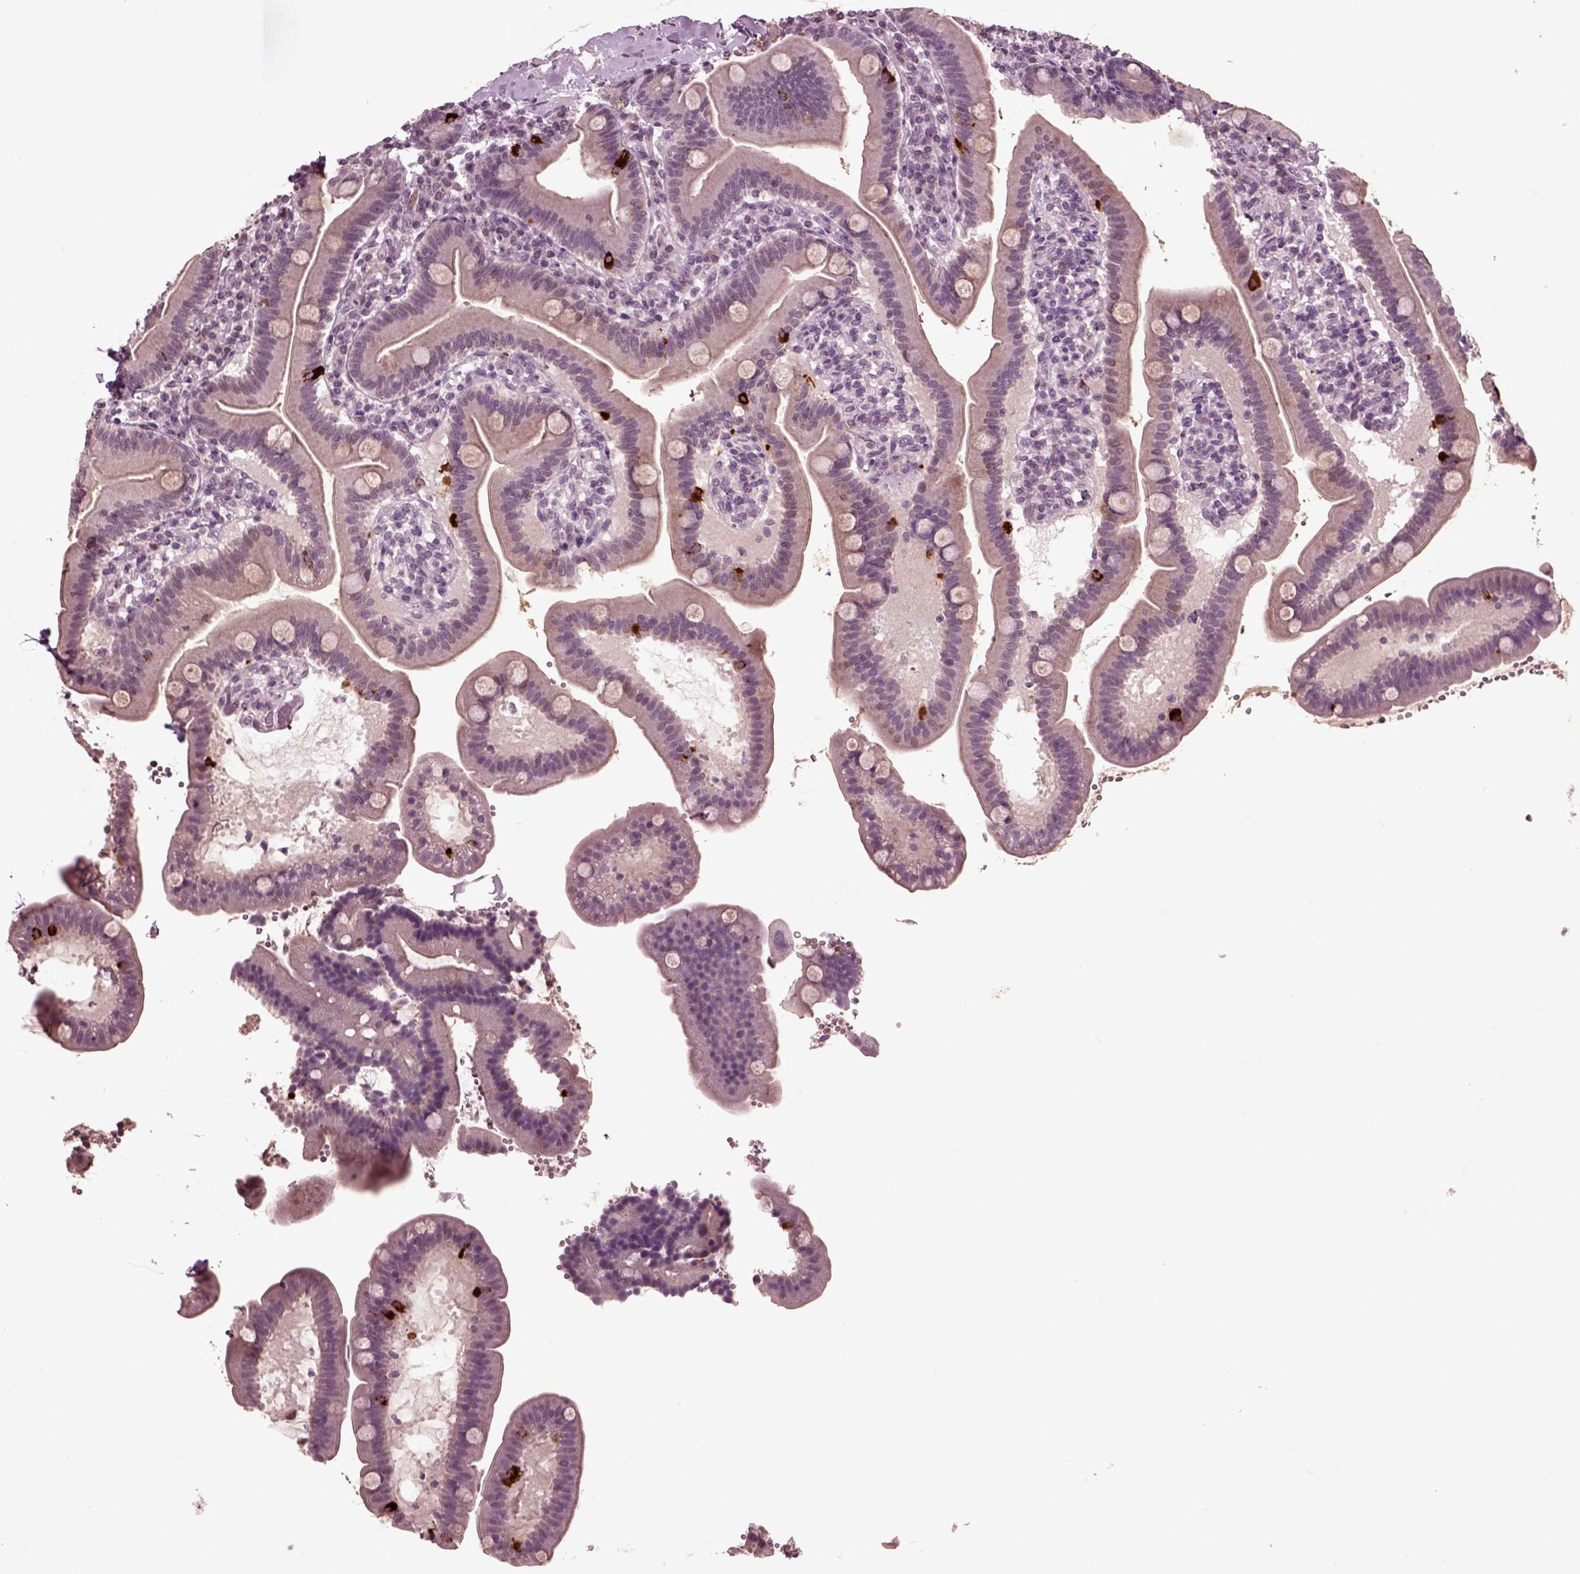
{"staining": {"intensity": "strong", "quantity": "<25%", "location": "cytoplasmic/membranous"}, "tissue": "small intestine", "cell_type": "Glandular cells", "image_type": "normal", "snomed": [{"axis": "morphology", "description": "Normal tissue, NOS"}, {"axis": "topography", "description": "Small intestine"}], "caption": "Glandular cells show strong cytoplasmic/membranous staining in about <25% of cells in unremarkable small intestine. Ihc stains the protein in brown and the nuclei are stained blue.", "gene": "CHGB", "patient": {"sex": "male", "age": 66}}